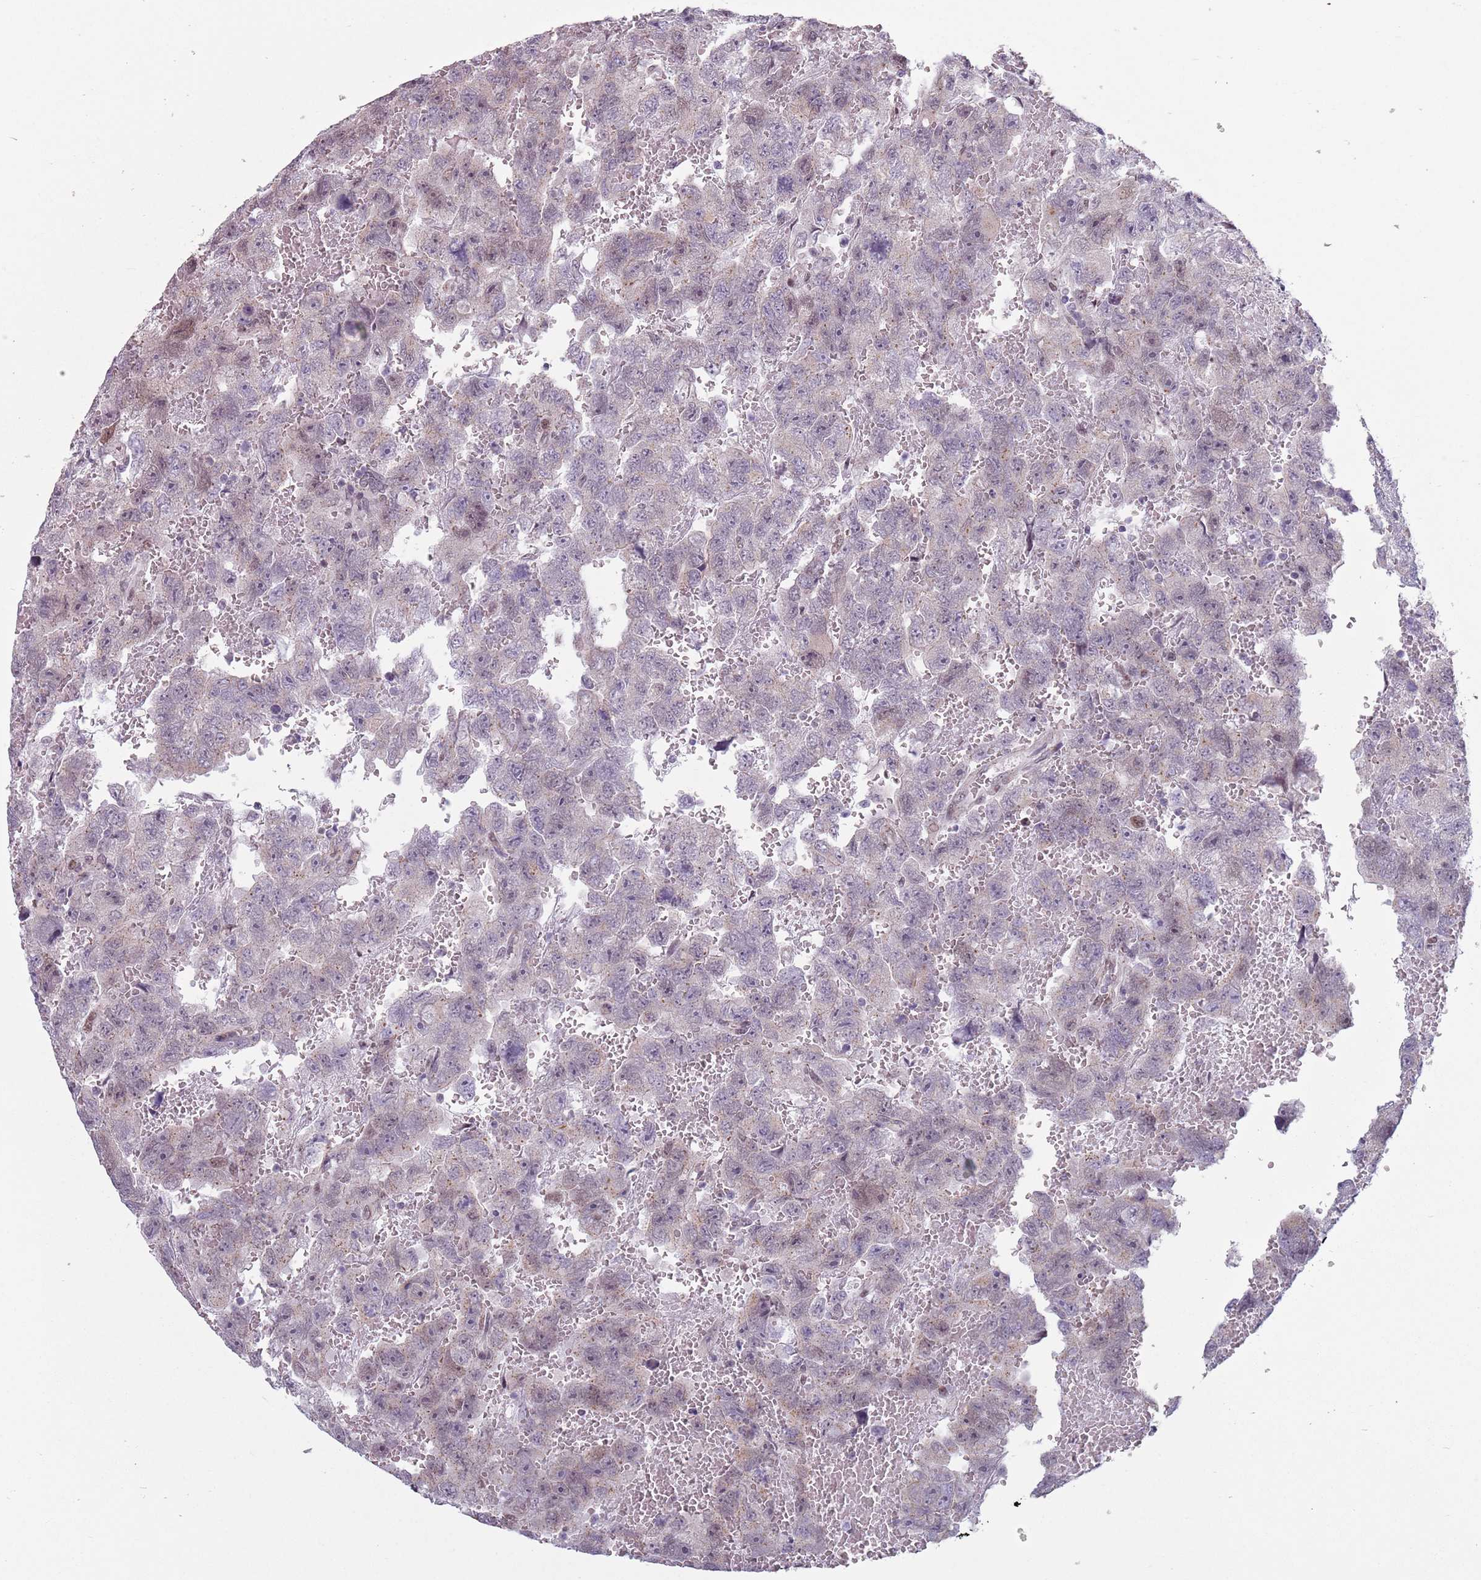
{"staining": {"intensity": "weak", "quantity": "<25%", "location": "cytoplasmic/membranous"}, "tissue": "testis cancer", "cell_type": "Tumor cells", "image_type": "cancer", "snomed": [{"axis": "morphology", "description": "Carcinoma, Embryonal, NOS"}, {"axis": "topography", "description": "Testis"}], "caption": "Testis embryonal carcinoma stained for a protein using IHC displays no positivity tumor cells.", "gene": "ZKSCAN2", "patient": {"sex": "male", "age": 45}}